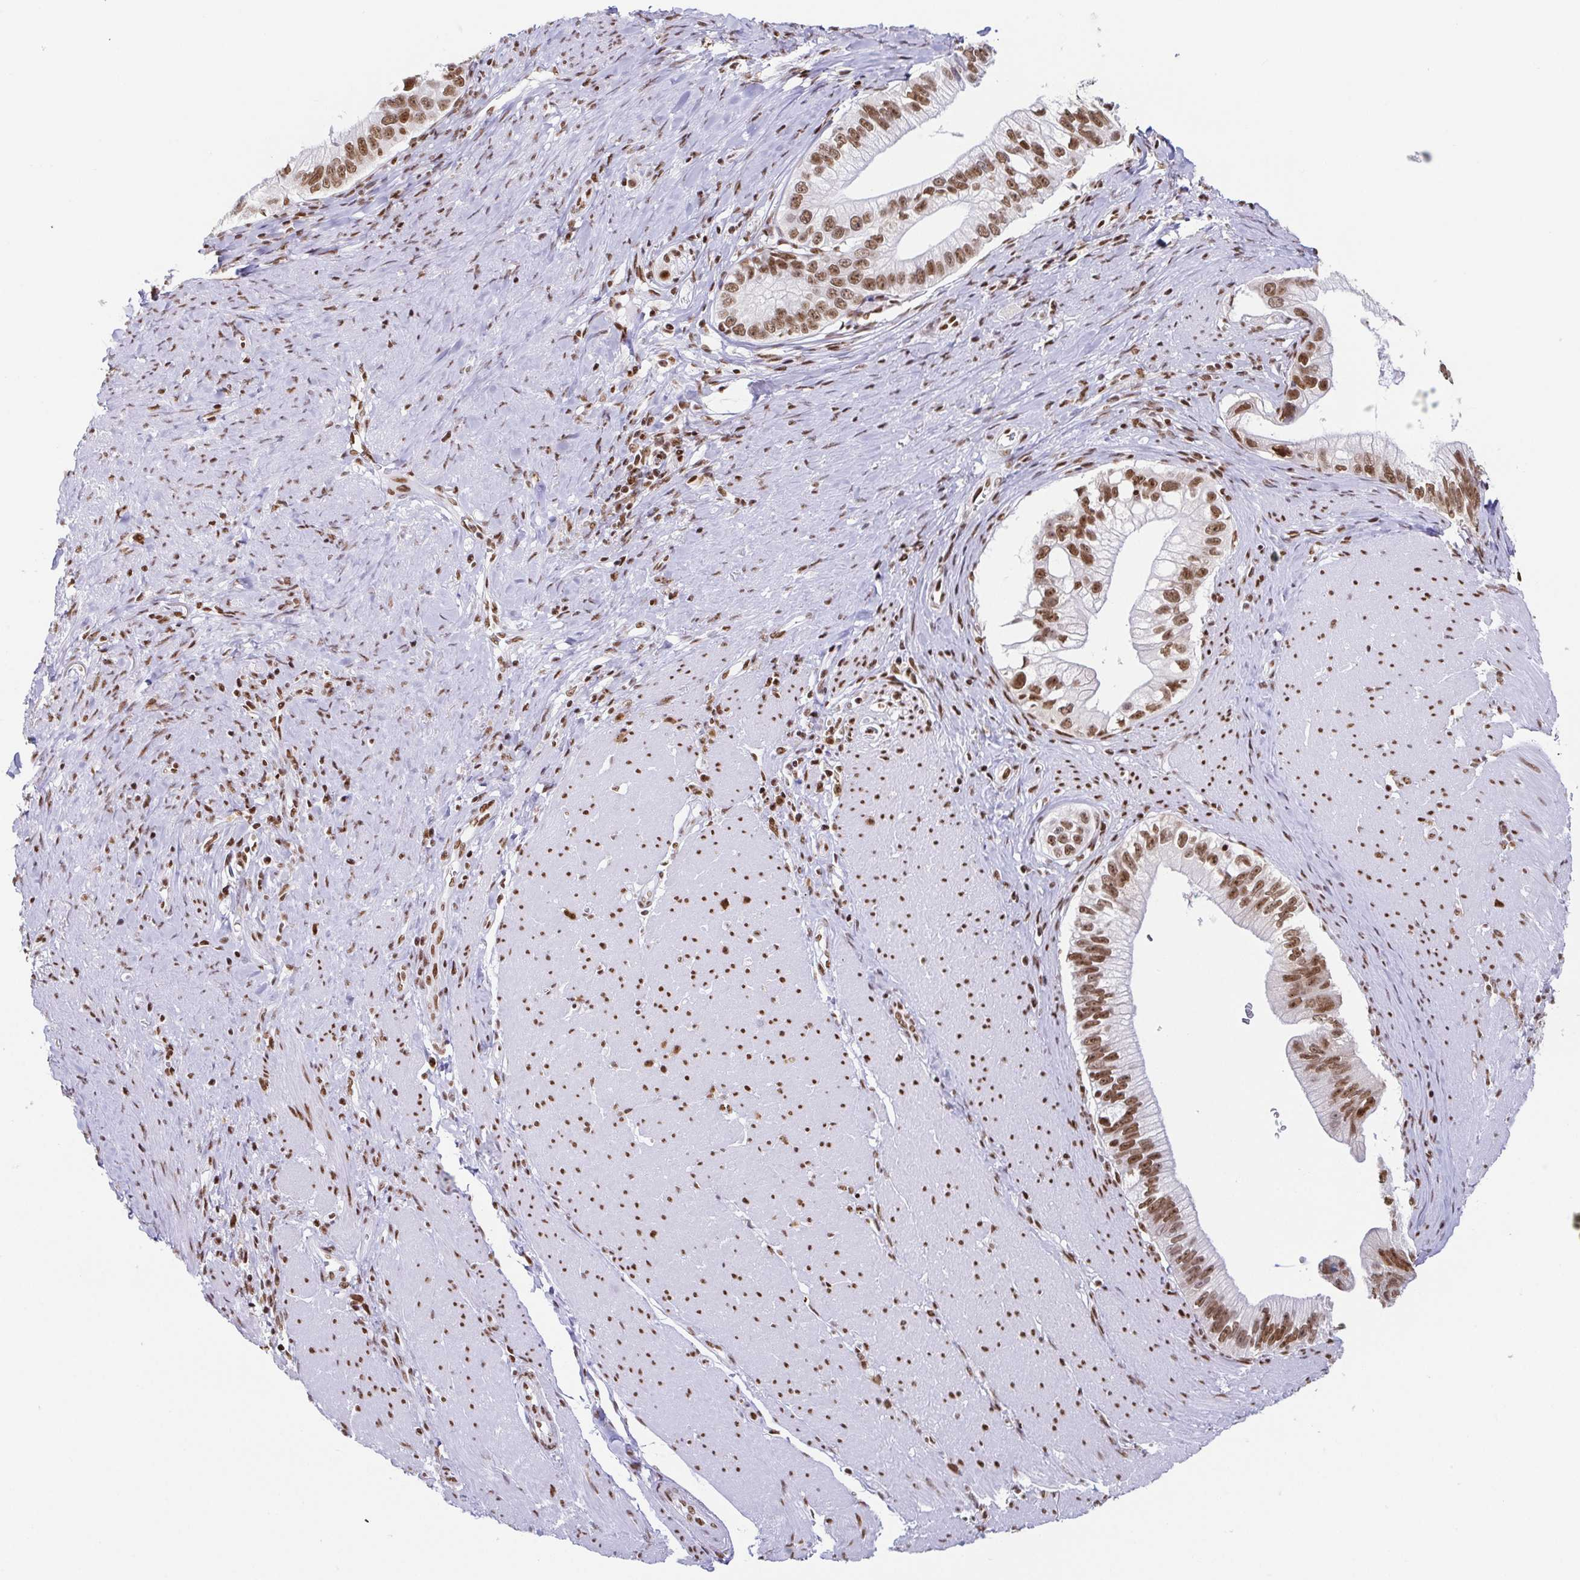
{"staining": {"intensity": "moderate", "quantity": ">75%", "location": "nuclear"}, "tissue": "pancreatic cancer", "cell_type": "Tumor cells", "image_type": "cancer", "snomed": [{"axis": "morphology", "description": "Adenocarcinoma, NOS"}, {"axis": "topography", "description": "Pancreas"}], "caption": "A high-resolution image shows immunohistochemistry staining of pancreatic cancer (adenocarcinoma), which exhibits moderate nuclear staining in about >75% of tumor cells.", "gene": "EWSR1", "patient": {"sex": "male", "age": 70}}